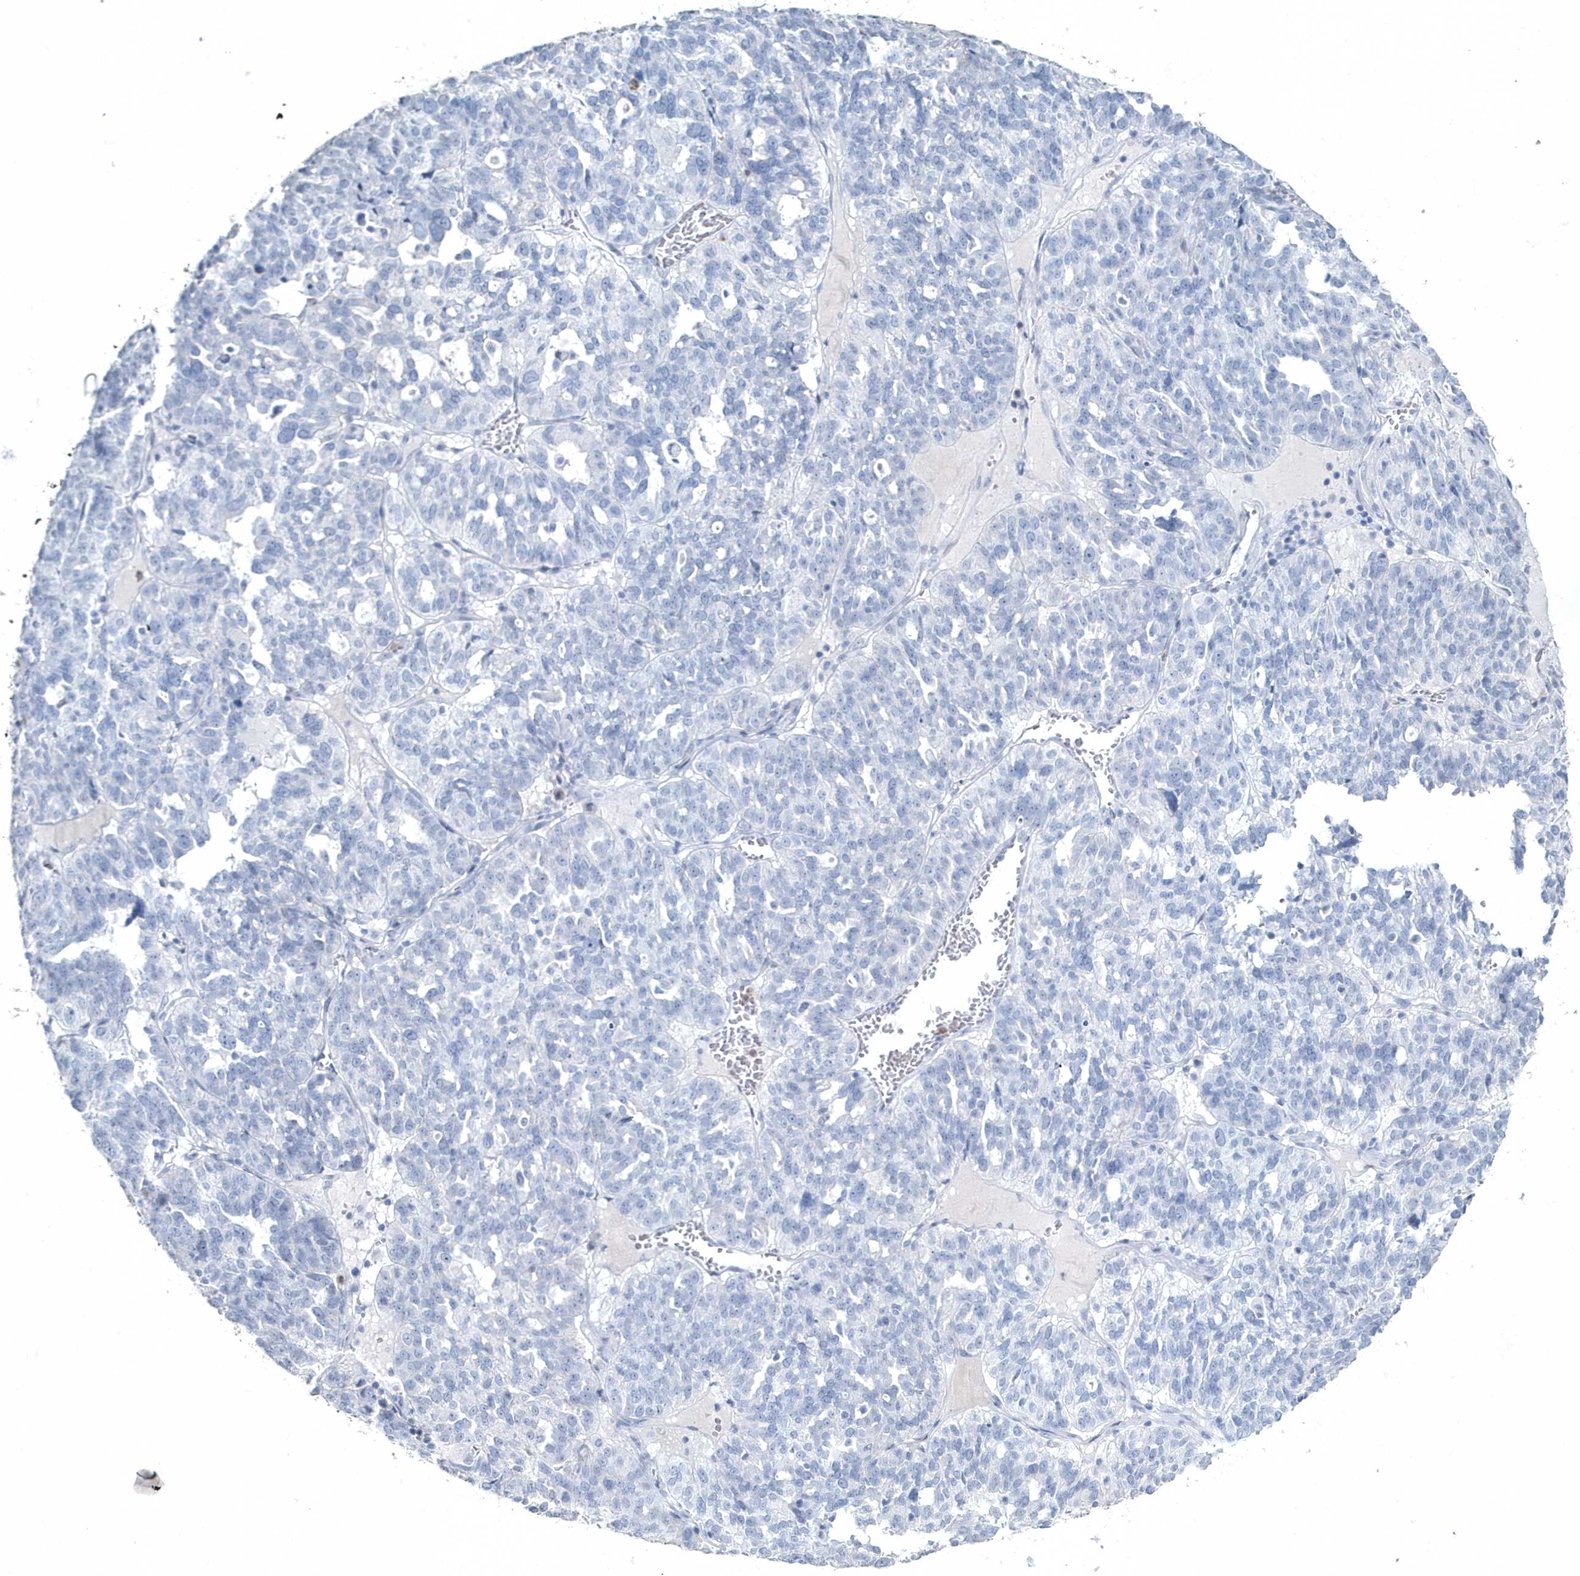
{"staining": {"intensity": "negative", "quantity": "none", "location": "none"}, "tissue": "ovarian cancer", "cell_type": "Tumor cells", "image_type": "cancer", "snomed": [{"axis": "morphology", "description": "Cystadenocarcinoma, serous, NOS"}, {"axis": "topography", "description": "Ovary"}], "caption": "This is an immunohistochemistry image of ovarian cancer (serous cystadenocarcinoma). There is no positivity in tumor cells.", "gene": "MYOT", "patient": {"sex": "female", "age": 59}}